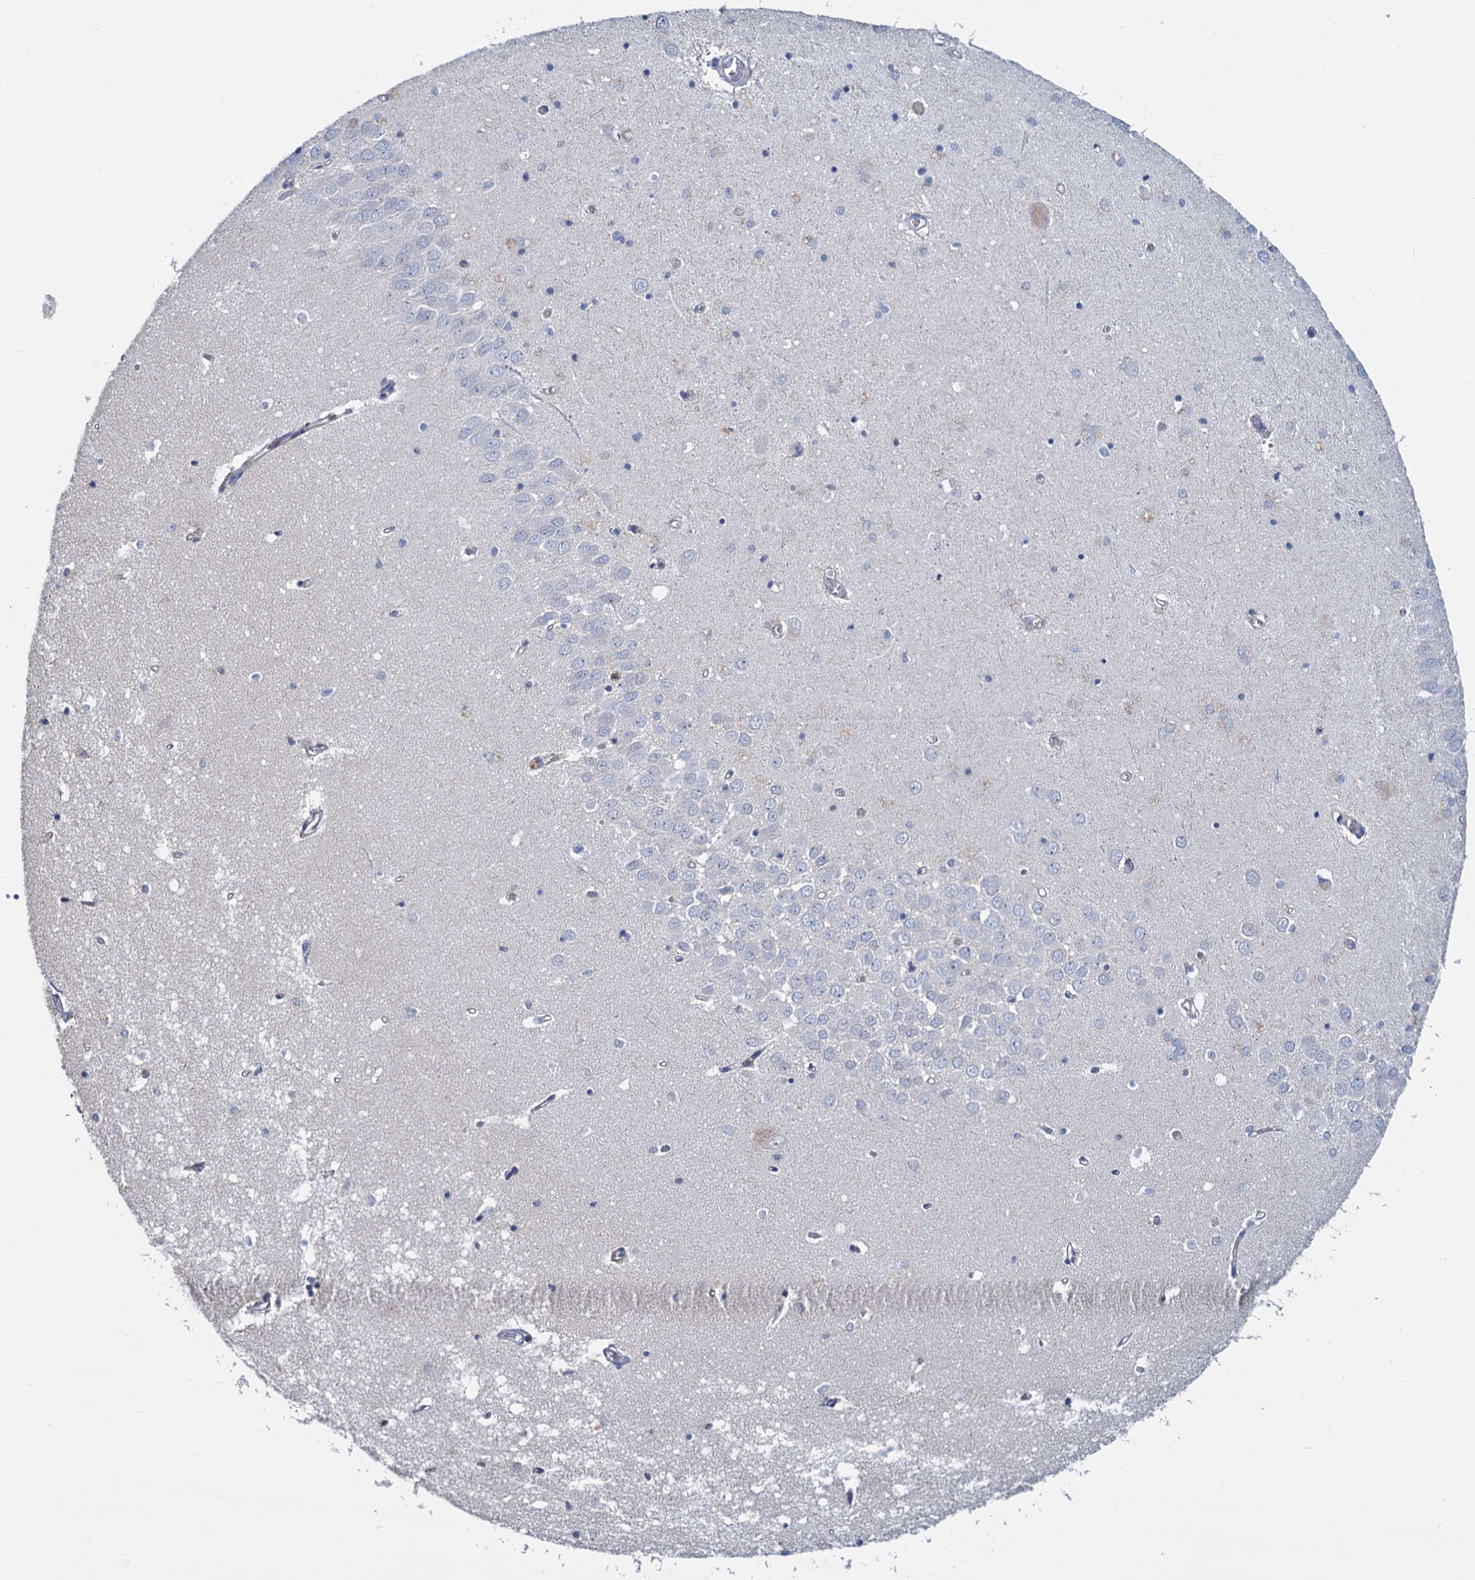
{"staining": {"intensity": "negative", "quantity": "none", "location": "none"}, "tissue": "hippocampus", "cell_type": "Glial cells", "image_type": "normal", "snomed": [{"axis": "morphology", "description": "Normal tissue, NOS"}, {"axis": "topography", "description": "Hippocampus"}], "caption": "The image reveals no staining of glial cells in benign hippocampus. (DAB immunohistochemistry visualized using brightfield microscopy, high magnification).", "gene": "LRCH4", "patient": {"sex": "male", "age": 70}}